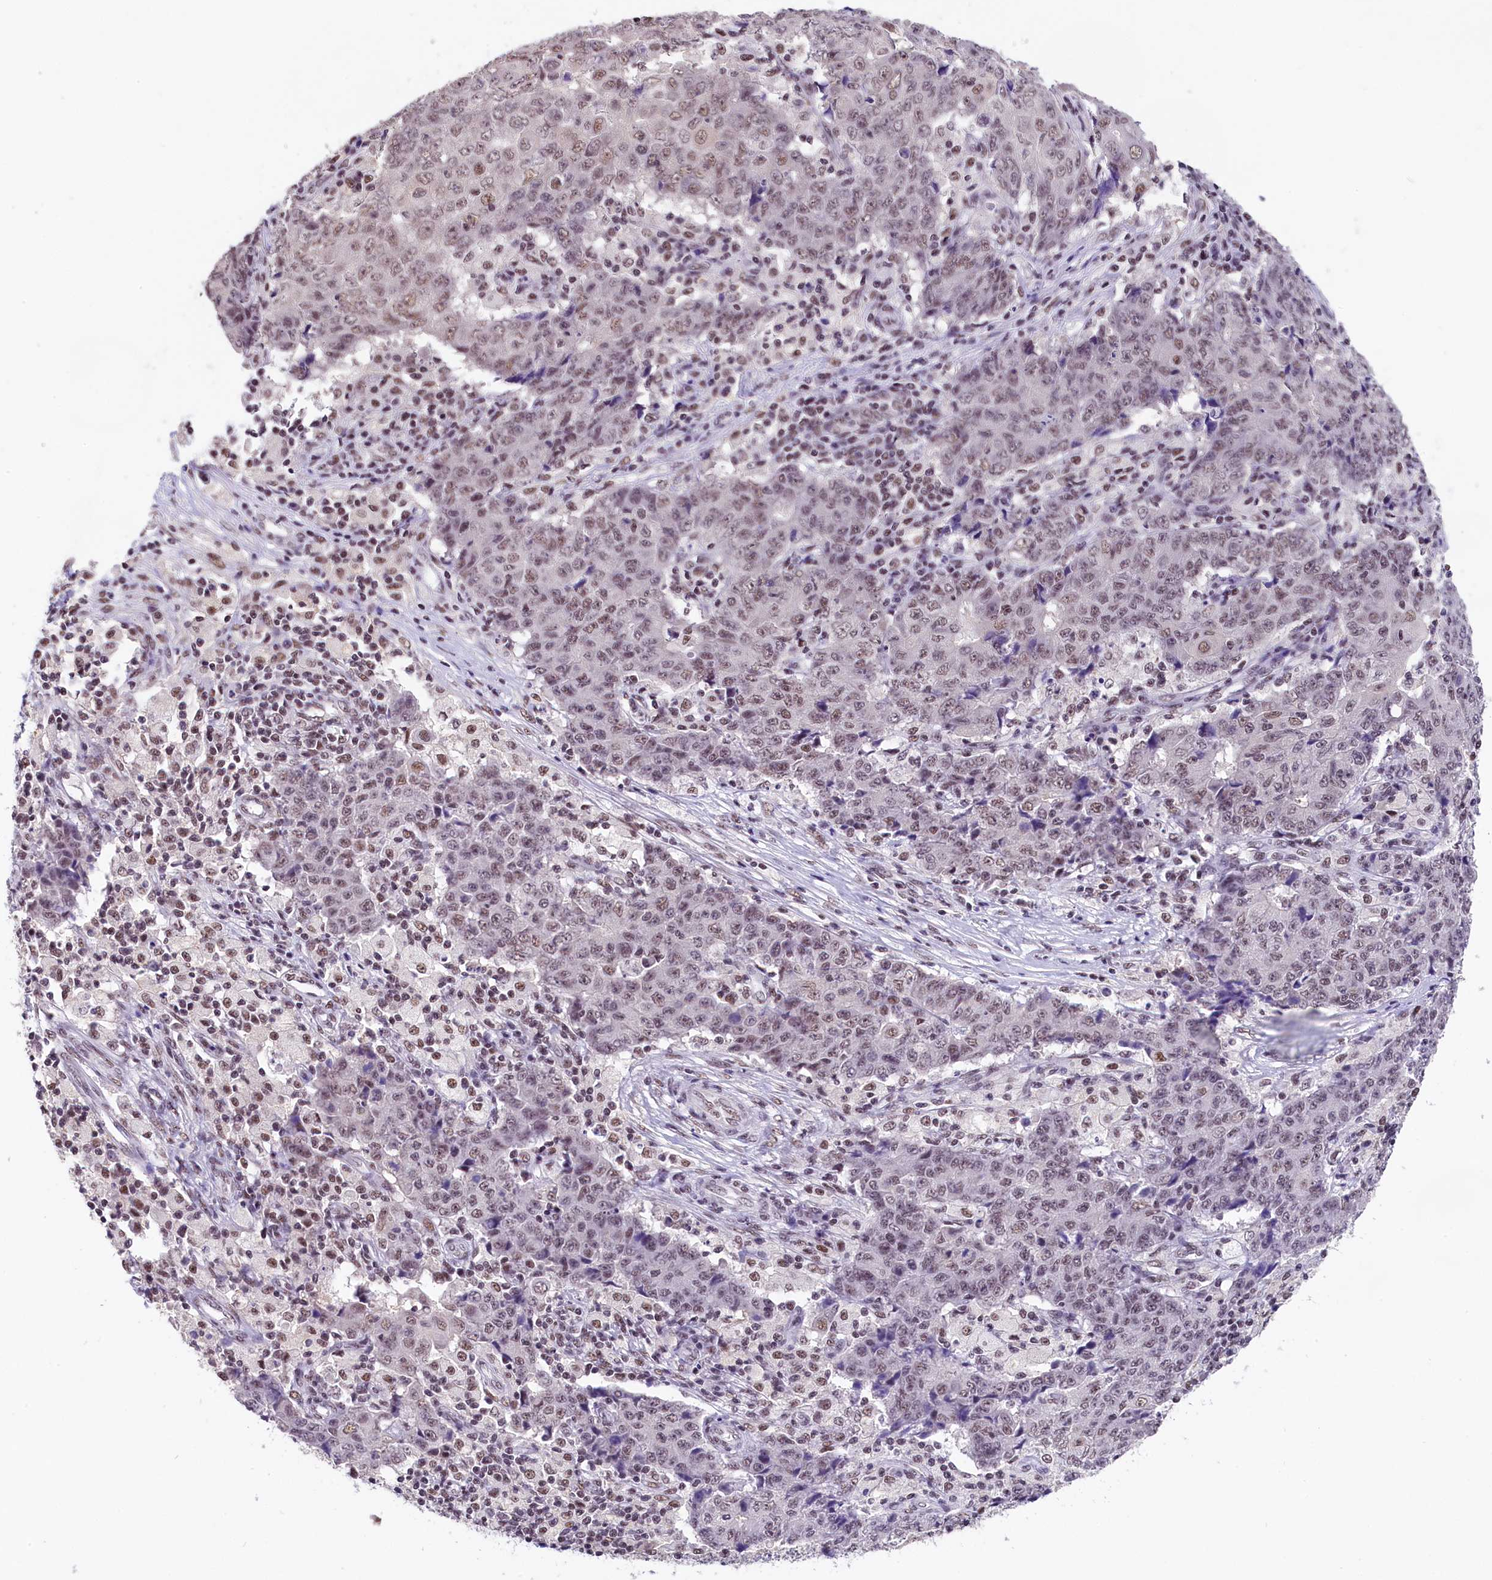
{"staining": {"intensity": "weak", "quantity": ">75%", "location": "nuclear"}, "tissue": "ovarian cancer", "cell_type": "Tumor cells", "image_type": "cancer", "snomed": [{"axis": "morphology", "description": "Carcinoma, endometroid"}, {"axis": "topography", "description": "Ovary"}], "caption": "Ovarian cancer was stained to show a protein in brown. There is low levels of weak nuclear positivity in about >75% of tumor cells.", "gene": "ZC3H4", "patient": {"sex": "female", "age": 42}}